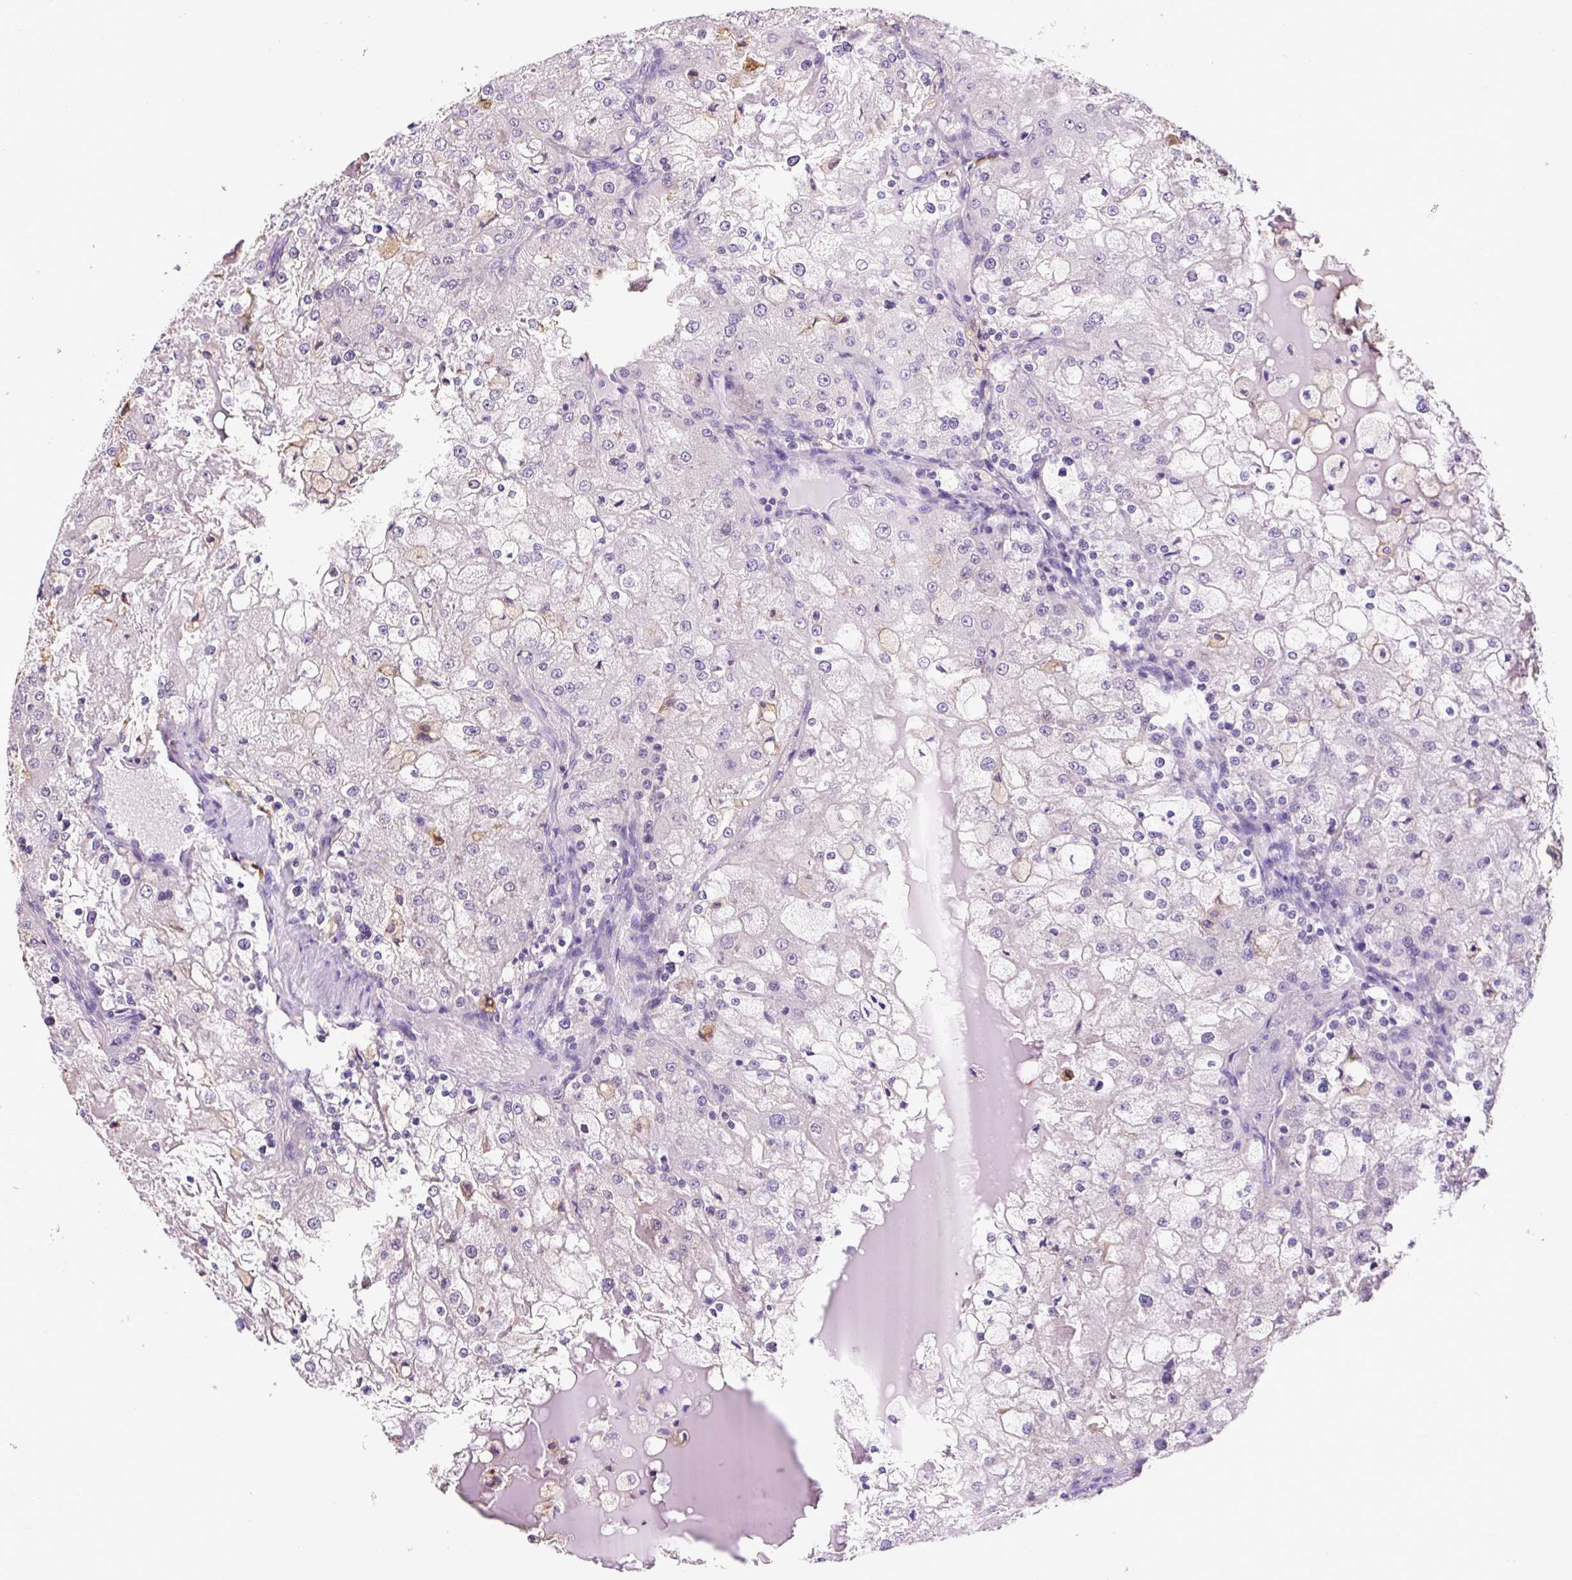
{"staining": {"intensity": "negative", "quantity": "none", "location": "none"}, "tissue": "renal cancer", "cell_type": "Tumor cells", "image_type": "cancer", "snomed": [{"axis": "morphology", "description": "Adenocarcinoma, NOS"}, {"axis": "topography", "description": "Kidney"}], "caption": "There is no significant staining in tumor cells of renal adenocarcinoma.", "gene": "CCDC28A", "patient": {"sex": "female", "age": 74}}